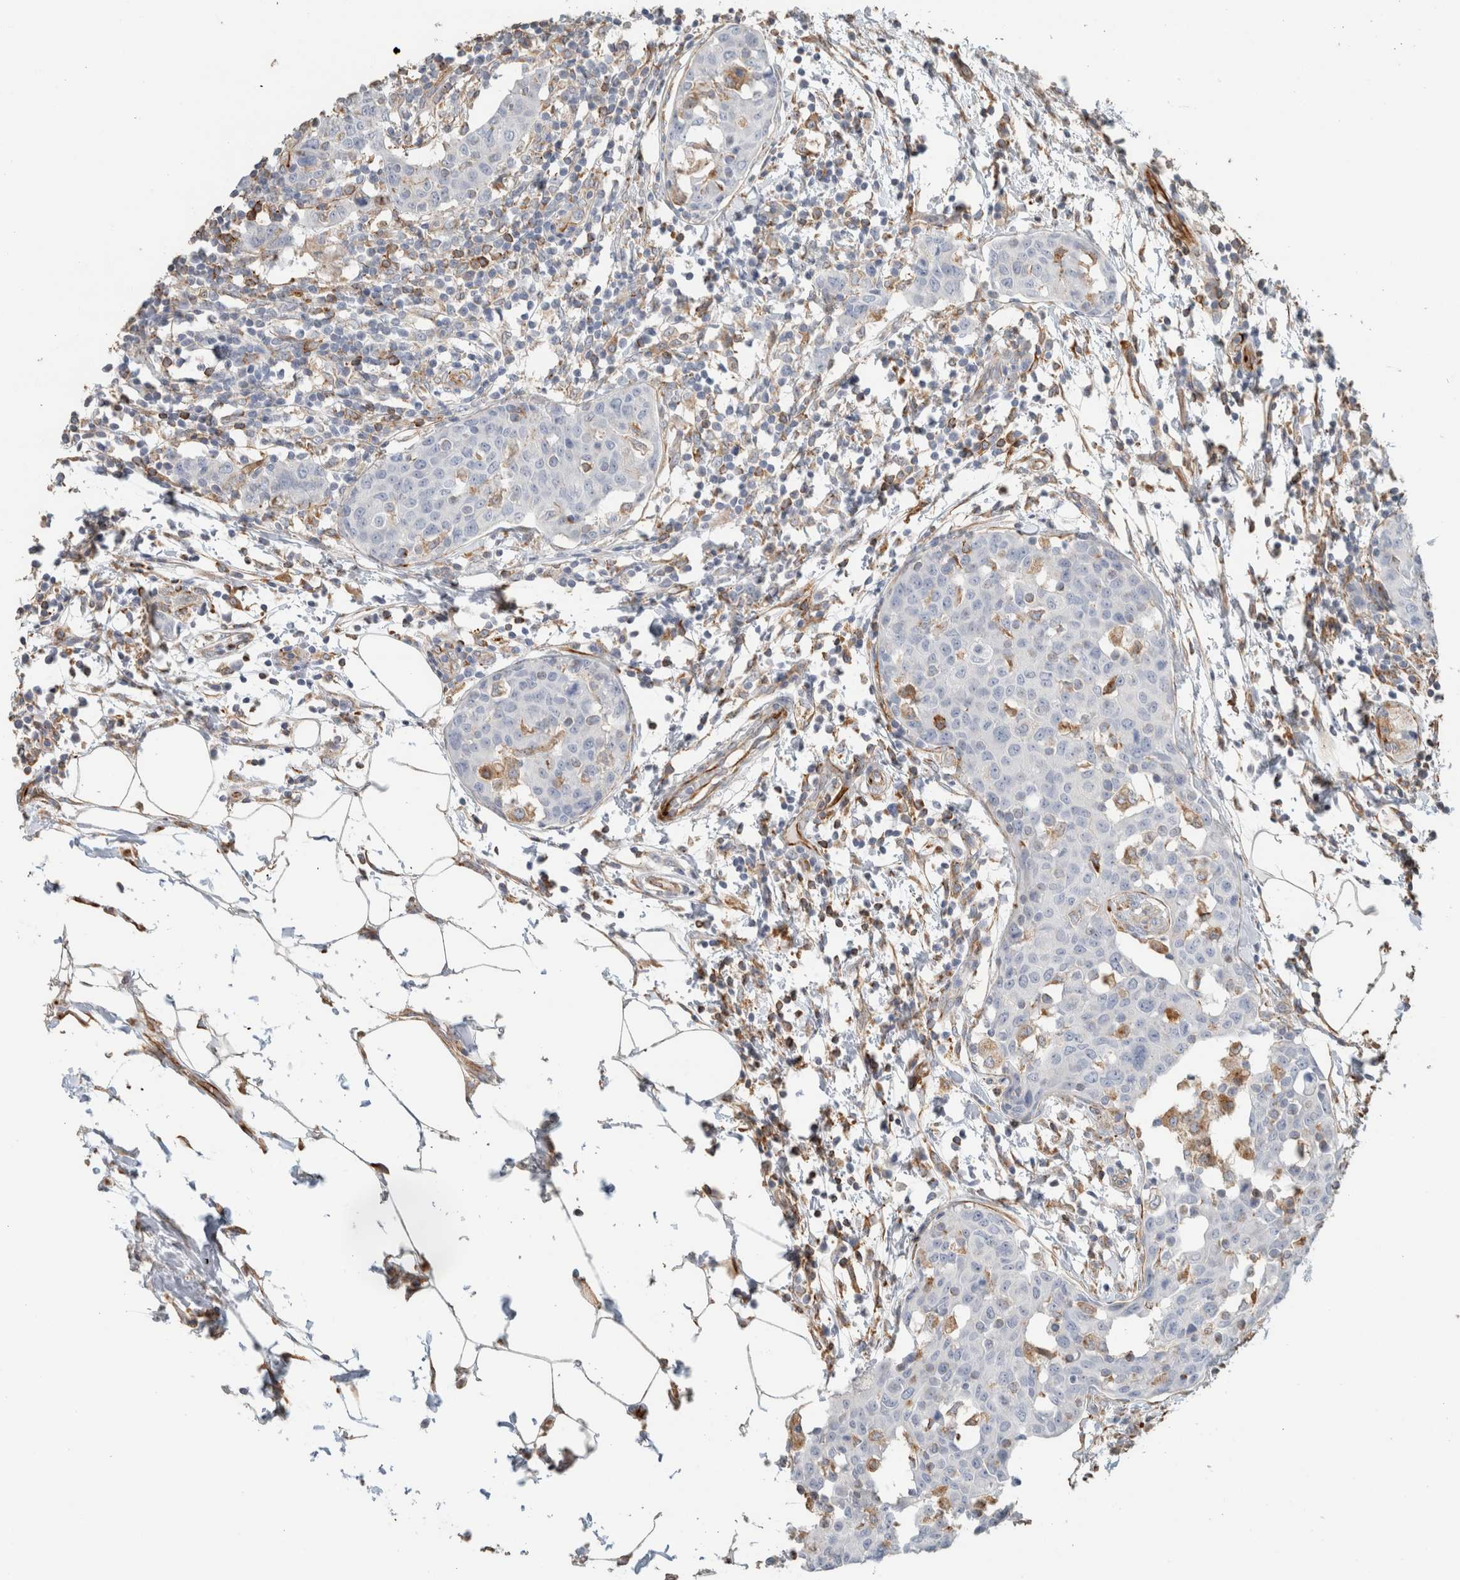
{"staining": {"intensity": "negative", "quantity": "none", "location": "none"}, "tissue": "breast cancer", "cell_type": "Tumor cells", "image_type": "cancer", "snomed": [{"axis": "morphology", "description": "Normal tissue, NOS"}, {"axis": "morphology", "description": "Duct carcinoma"}, {"axis": "topography", "description": "Breast"}], "caption": "High magnification brightfield microscopy of breast cancer stained with DAB (3,3'-diaminobenzidine) (brown) and counterstained with hematoxylin (blue): tumor cells show no significant expression.", "gene": "LY86", "patient": {"sex": "female", "age": 37}}